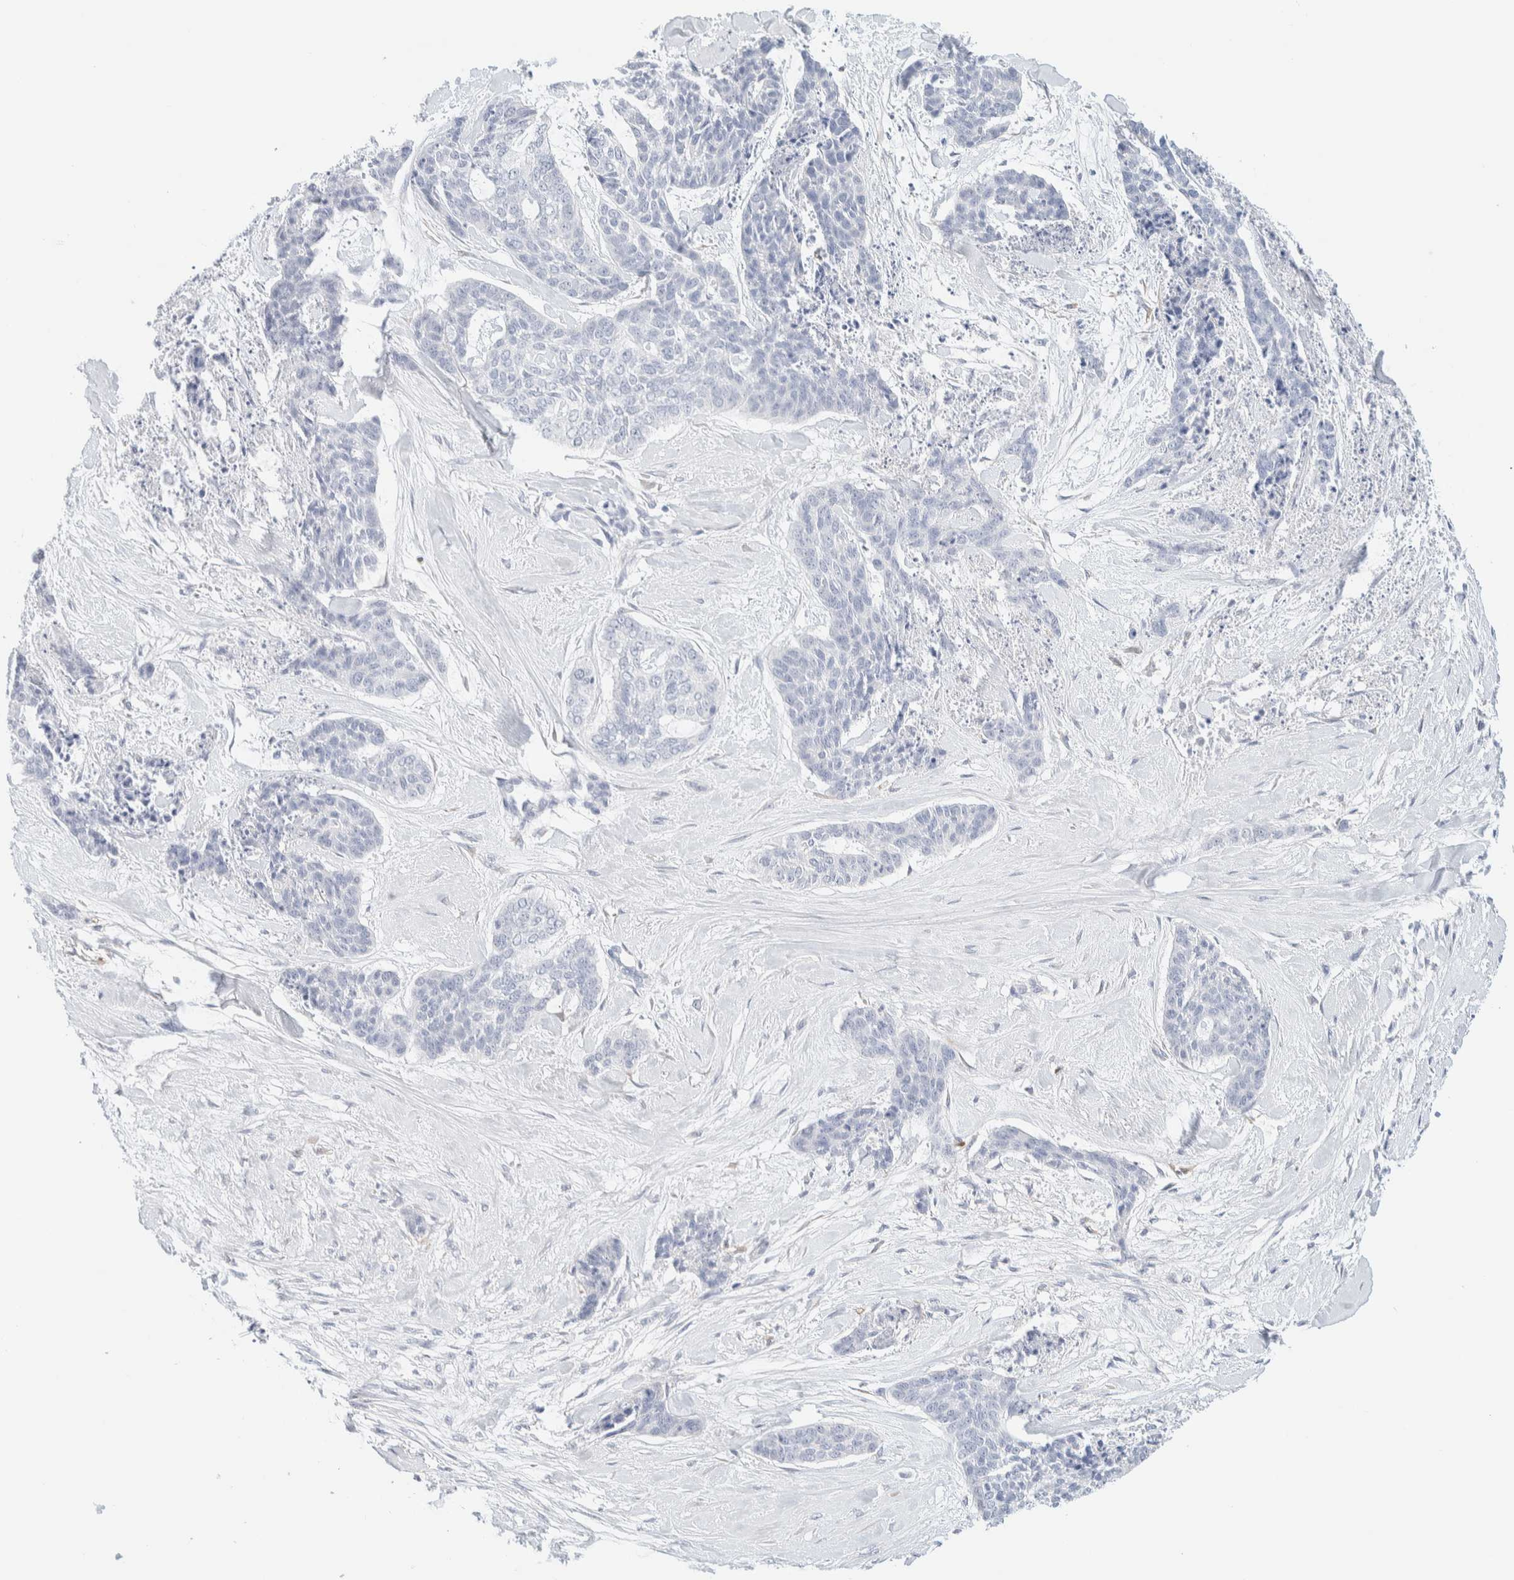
{"staining": {"intensity": "negative", "quantity": "none", "location": "none"}, "tissue": "skin cancer", "cell_type": "Tumor cells", "image_type": "cancer", "snomed": [{"axis": "morphology", "description": "Basal cell carcinoma"}, {"axis": "topography", "description": "Skin"}], "caption": "An IHC histopathology image of skin cancer (basal cell carcinoma) is shown. There is no staining in tumor cells of skin cancer (basal cell carcinoma).", "gene": "ATCAY", "patient": {"sex": "female", "age": 64}}